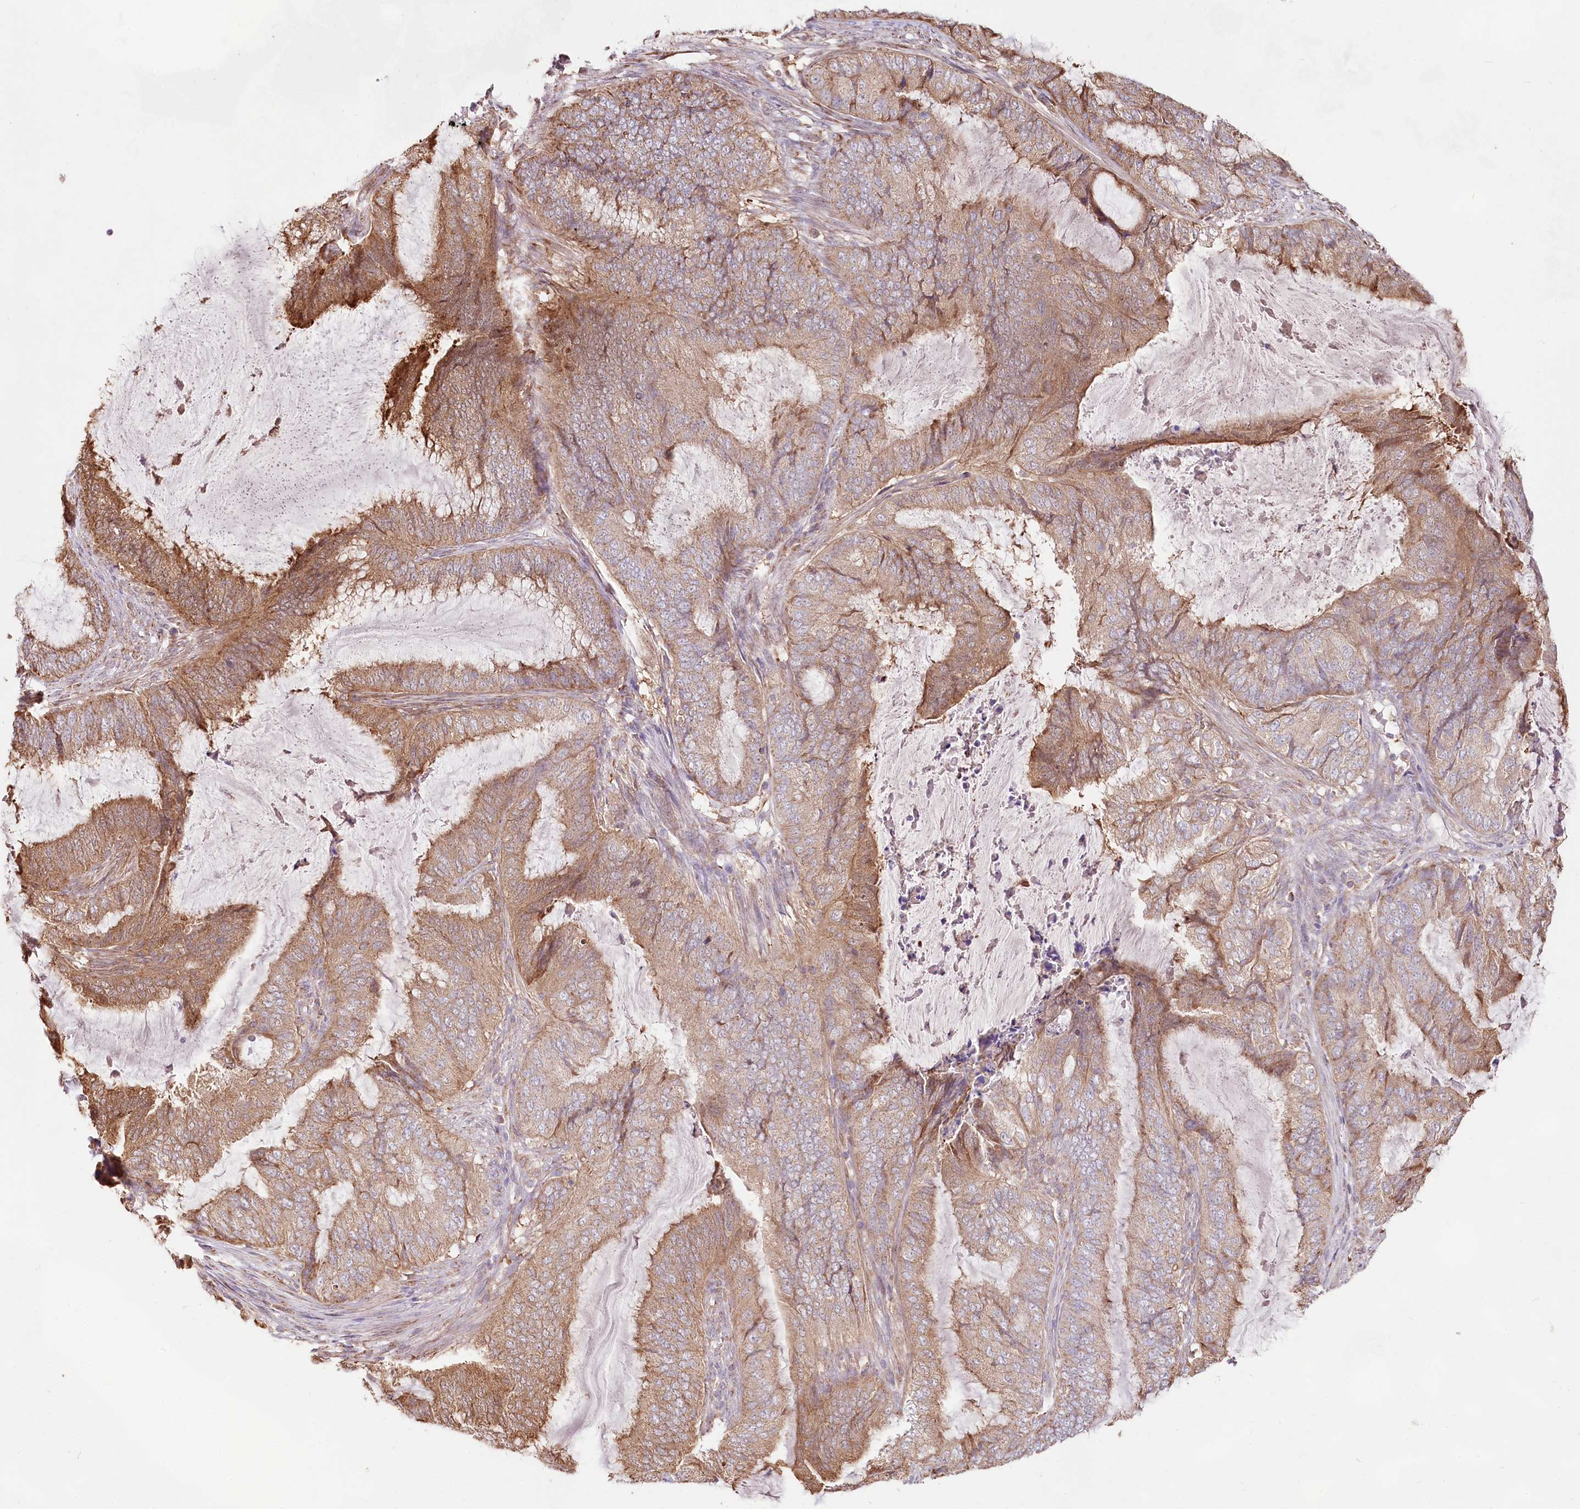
{"staining": {"intensity": "moderate", "quantity": ">75%", "location": "cytoplasmic/membranous"}, "tissue": "endometrial cancer", "cell_type": "Tumor cells", "image_type": "cancer", "snomed": [{"axis": "morphology", "description": "Adenocarcinoma, NOS"}, {"axis": "topography", "description": "Endometrium"}], "caption": "Immunohistochemical staining of endometrial cancer (adenocarcinoma) shows medium levels of moderate cytoplasmic/membranous protein positivity in about >75% of tumor cells.", "gene": "TASOR2", "patient": {"sex": "female", "age": 51}}